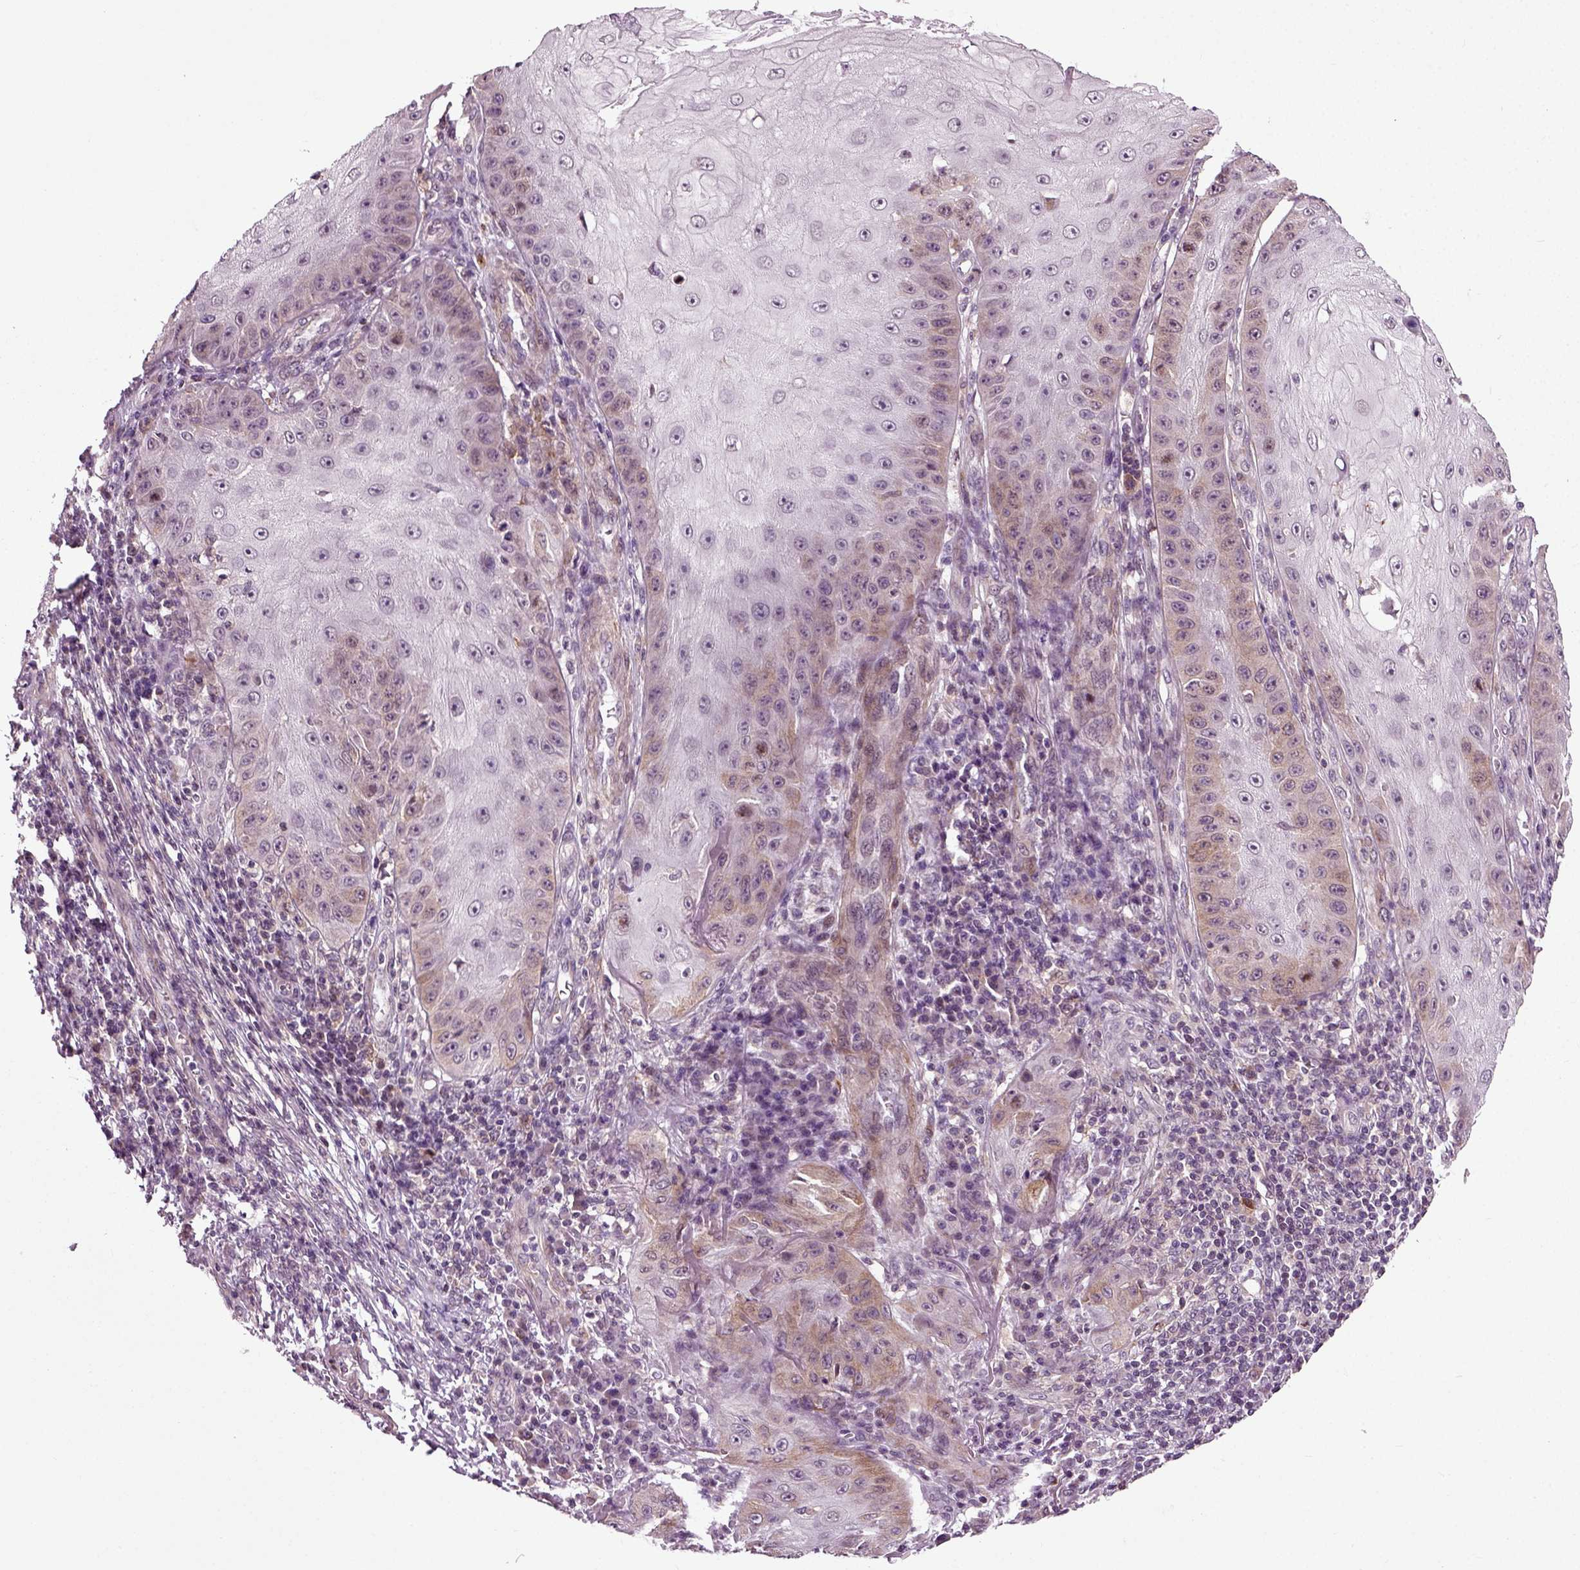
{"staining": {"intensity": "moderate", "quantity": "<25%", "location": "cytoplasmic/membranous"}, "tissue": "skin cancer", "cell_type": "Tumor cells", "image_type": "cancer", "snomed": [{"axis": "morphology", "description": "Squamous cell carcinoma, NOS"}, {"axis": "topography", "description": "Skin"}], "caption": "High-magnification brightfield microscopy of skin squamous cell carcinoma stained with DAB (brown) and counterstained with hematoxylin (blue). tumor cells exhibit moderate cytoplasmic/membranous expression is seen in approximately<25% of cells.", "gene": "KNSTRN", "patient": {"sex": "male", "age": 70}}